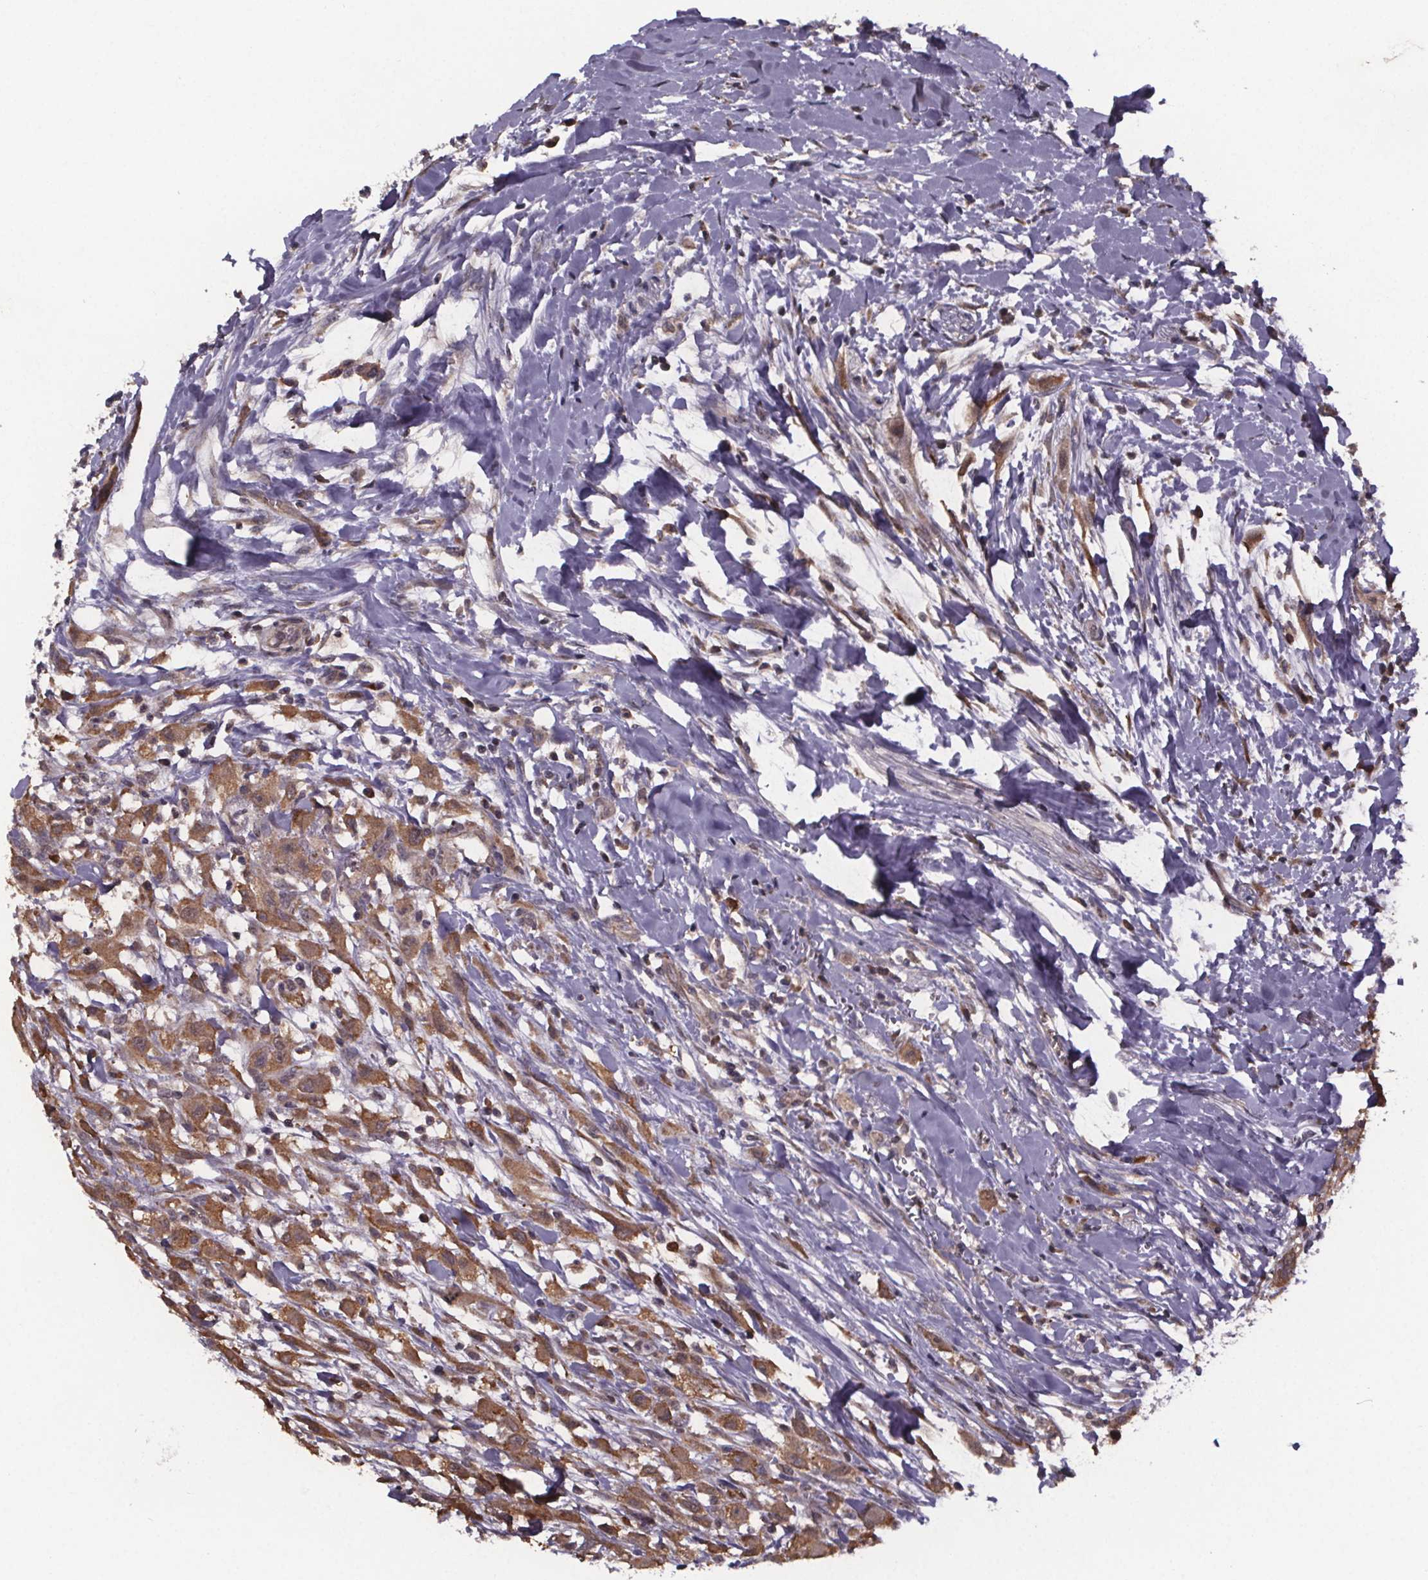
{"staining": {"intensity": "moderate", "quantity": ">75%", "location": "cytoplasmic/membranous"}, "tissue": "head and neck cancer", "cell_type": "Tumor cells", "image_type": "cancer", "snomed": [{"axis": "morphology", "description": "Squamous cell carcinoma, NOS"}, {"axis": "morphology", "description": "Squamous cell carcinoma, metastatic, NOS"}, {"axis": "topography", "description": "Oral tissue"}, {"axis": "topography", "description": "Head-Neck"}], "caption": "A photomicrograph of human head and neck squamous cell carcinoma stained for a protein demonstrates moderate cytoplasmic/membranous brown staining in tumor cells.", "gene": "SAT1", "patient": {"sex": "female", "age": 85}}